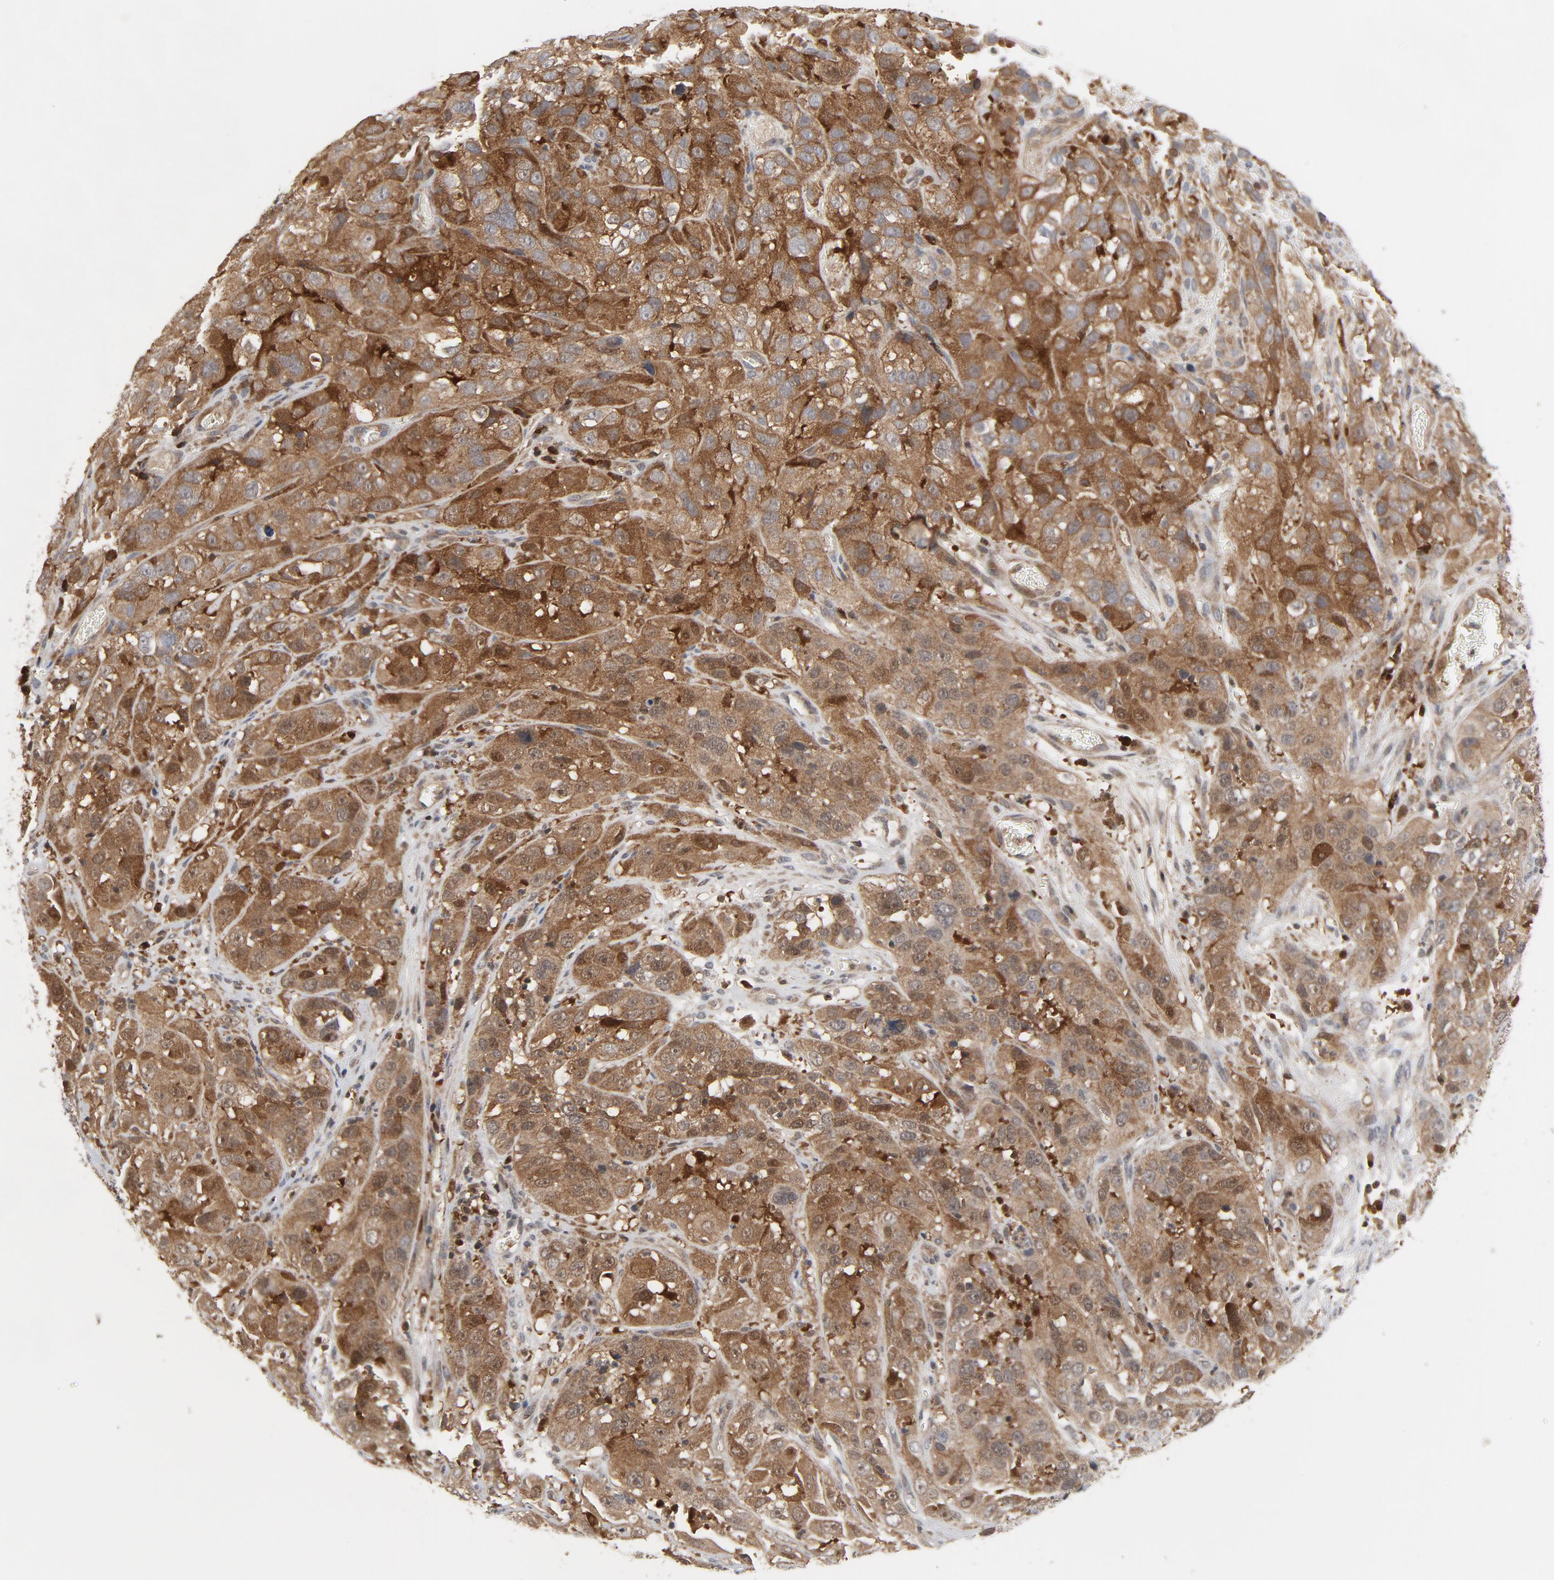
{"staining": {"intensity": "moderate", "quantity": ">75%", "location": "cytoplasmic/membranous"}, "tissue": "cervical cancer", "cell_type": "Tumor cells", "image_type": "cancer", "snomed": [{"axis": "morphology", "description": "Squamous cell carcinoma, NOS"}, {"axis": "topography", "description": "Cervix"}], "caption": "Tumor cells reveal medium levels of moderate cytoplasmic/membranous staining in approximately >75% of cells in human squamous cell carcinoma (cervical).", "gene": "TRADD", "patient": {"sex": "female", "age": 32}}